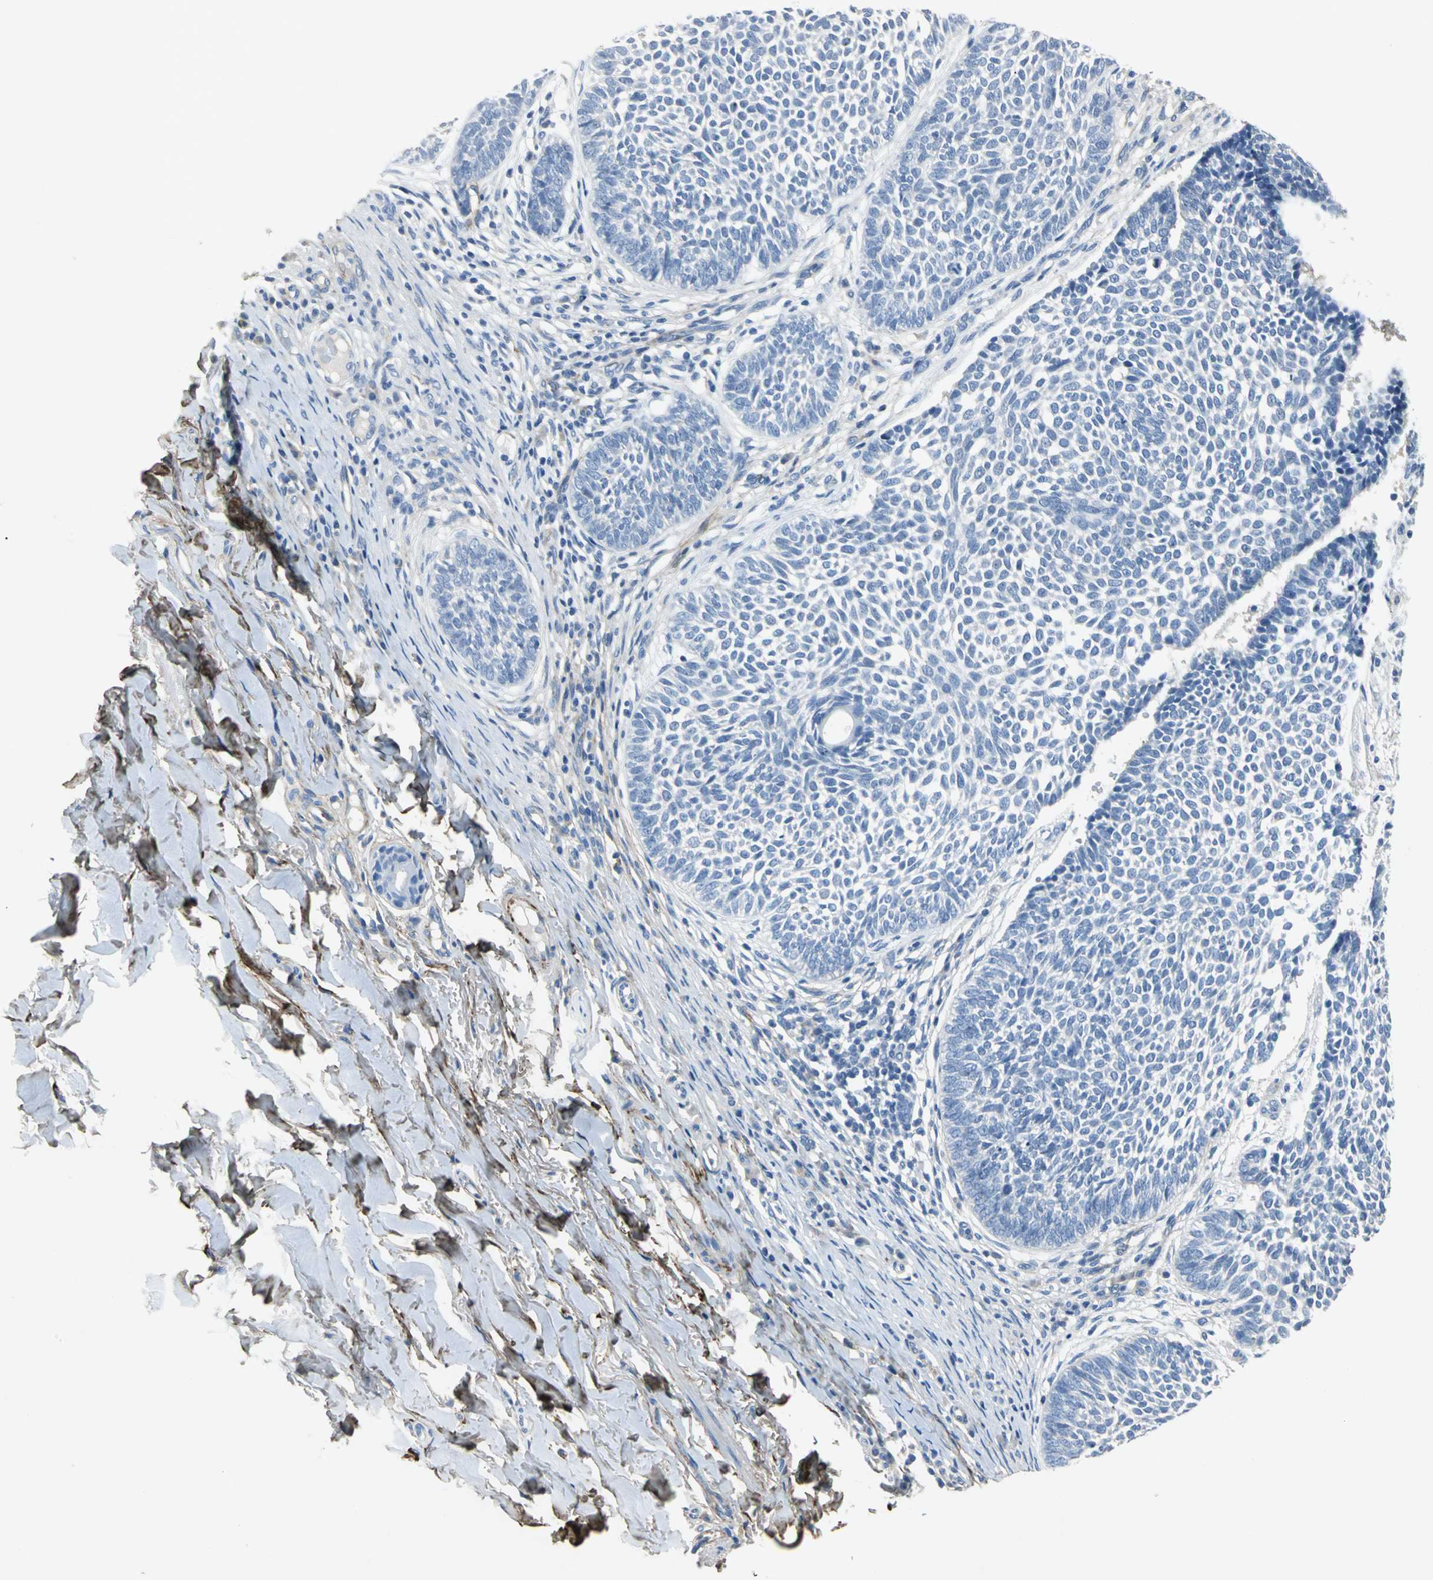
{"staining": {"intensity": "negative", "quantity": "none", "location": "none"}, "tissue": "skin cancer", "cell_type": "Tumor cells", "image_type": "cancer", "snomed": [{"axis": "morphology", "description": "Normal tissue, NOS"}, {"axis": "morphology", "description": "Basal cell carcinoma"}, {"axis": "topography", "description": "Skin"}], "caption": "There is no significant expression in tumor cells of skin basal cell carcinoma.", "gene": "EFNB3", "patient": {"sex": "male", "age": 87}}